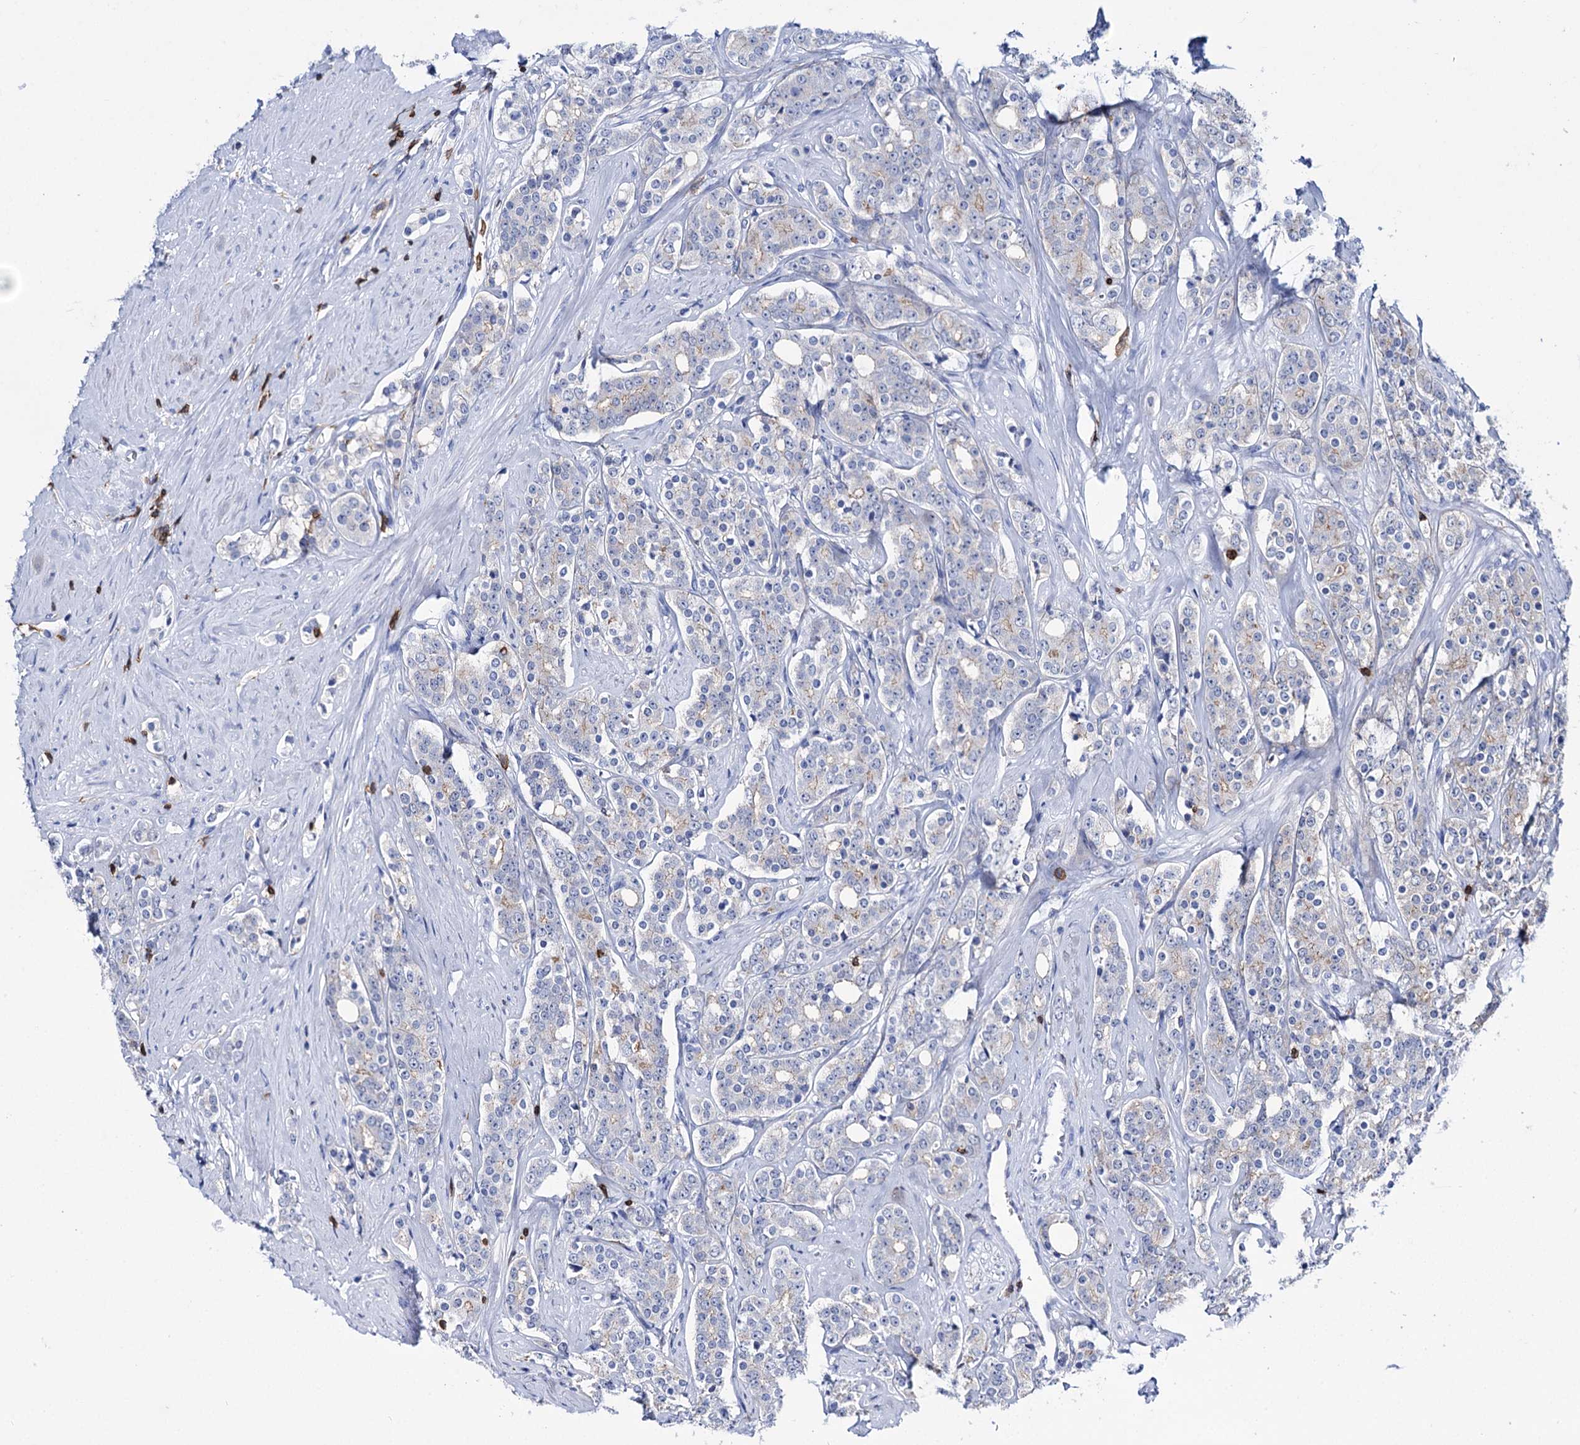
{"staining": {"intensity": "negative", "quantity": "none", "location": "none"}, "tissue": "prostate cancer", "cell_type": "Tumor cells", "image_type": "cancer", "snomed": [{"axis": "morphology", "description": "Adenocarcinoma, High grade"}, {"axis": "topography", "description": "Prostate"}], "caption": "Immunohistochemistry (IHC) histopathology image of neoplastic tissue: prostate cancer stained with DAB (3,3'-diaminobenzidine) displays no significant protein positivity in tumor cells.", "gene": "DEF6", "patient": {"sex": "male", "age": 62}}